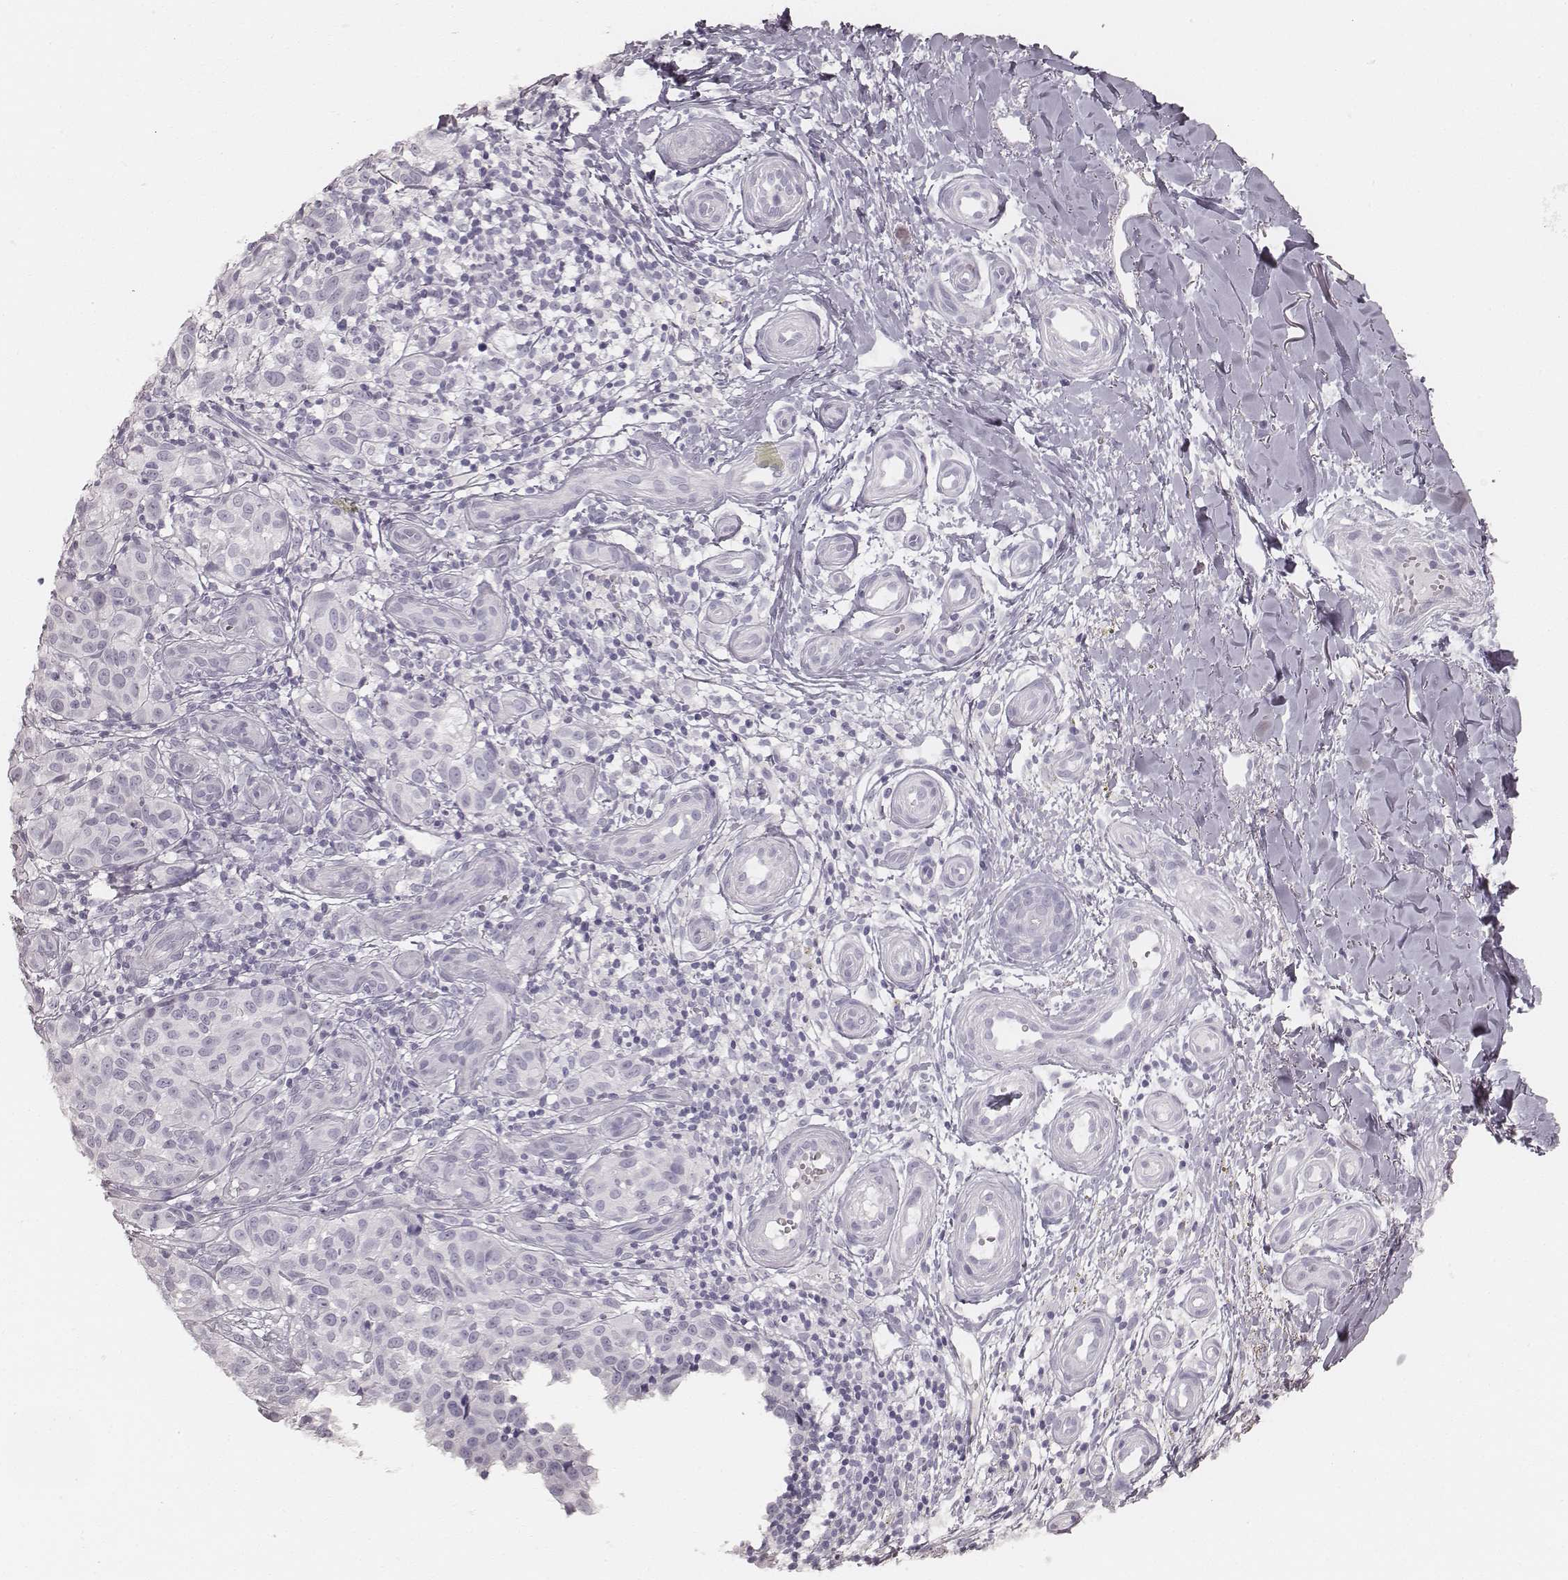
{"staining": {"intensity": "negative", "quantity": "none", "location": "none"}, "tissue": "melanoma", "cell_type": "Tumor cells", "image_type": "cancer", "snomed": [{"axis": "morphology", "description": "Malignant melanoma, NOS"}, {"axis": "topography", "description": "Skin"}], "caption": "This is an IHC micrograph of melanoma. There is no staining in tumor cells.", "gene": "KRT34", "patient": {"sex": "female", "age": 53}}